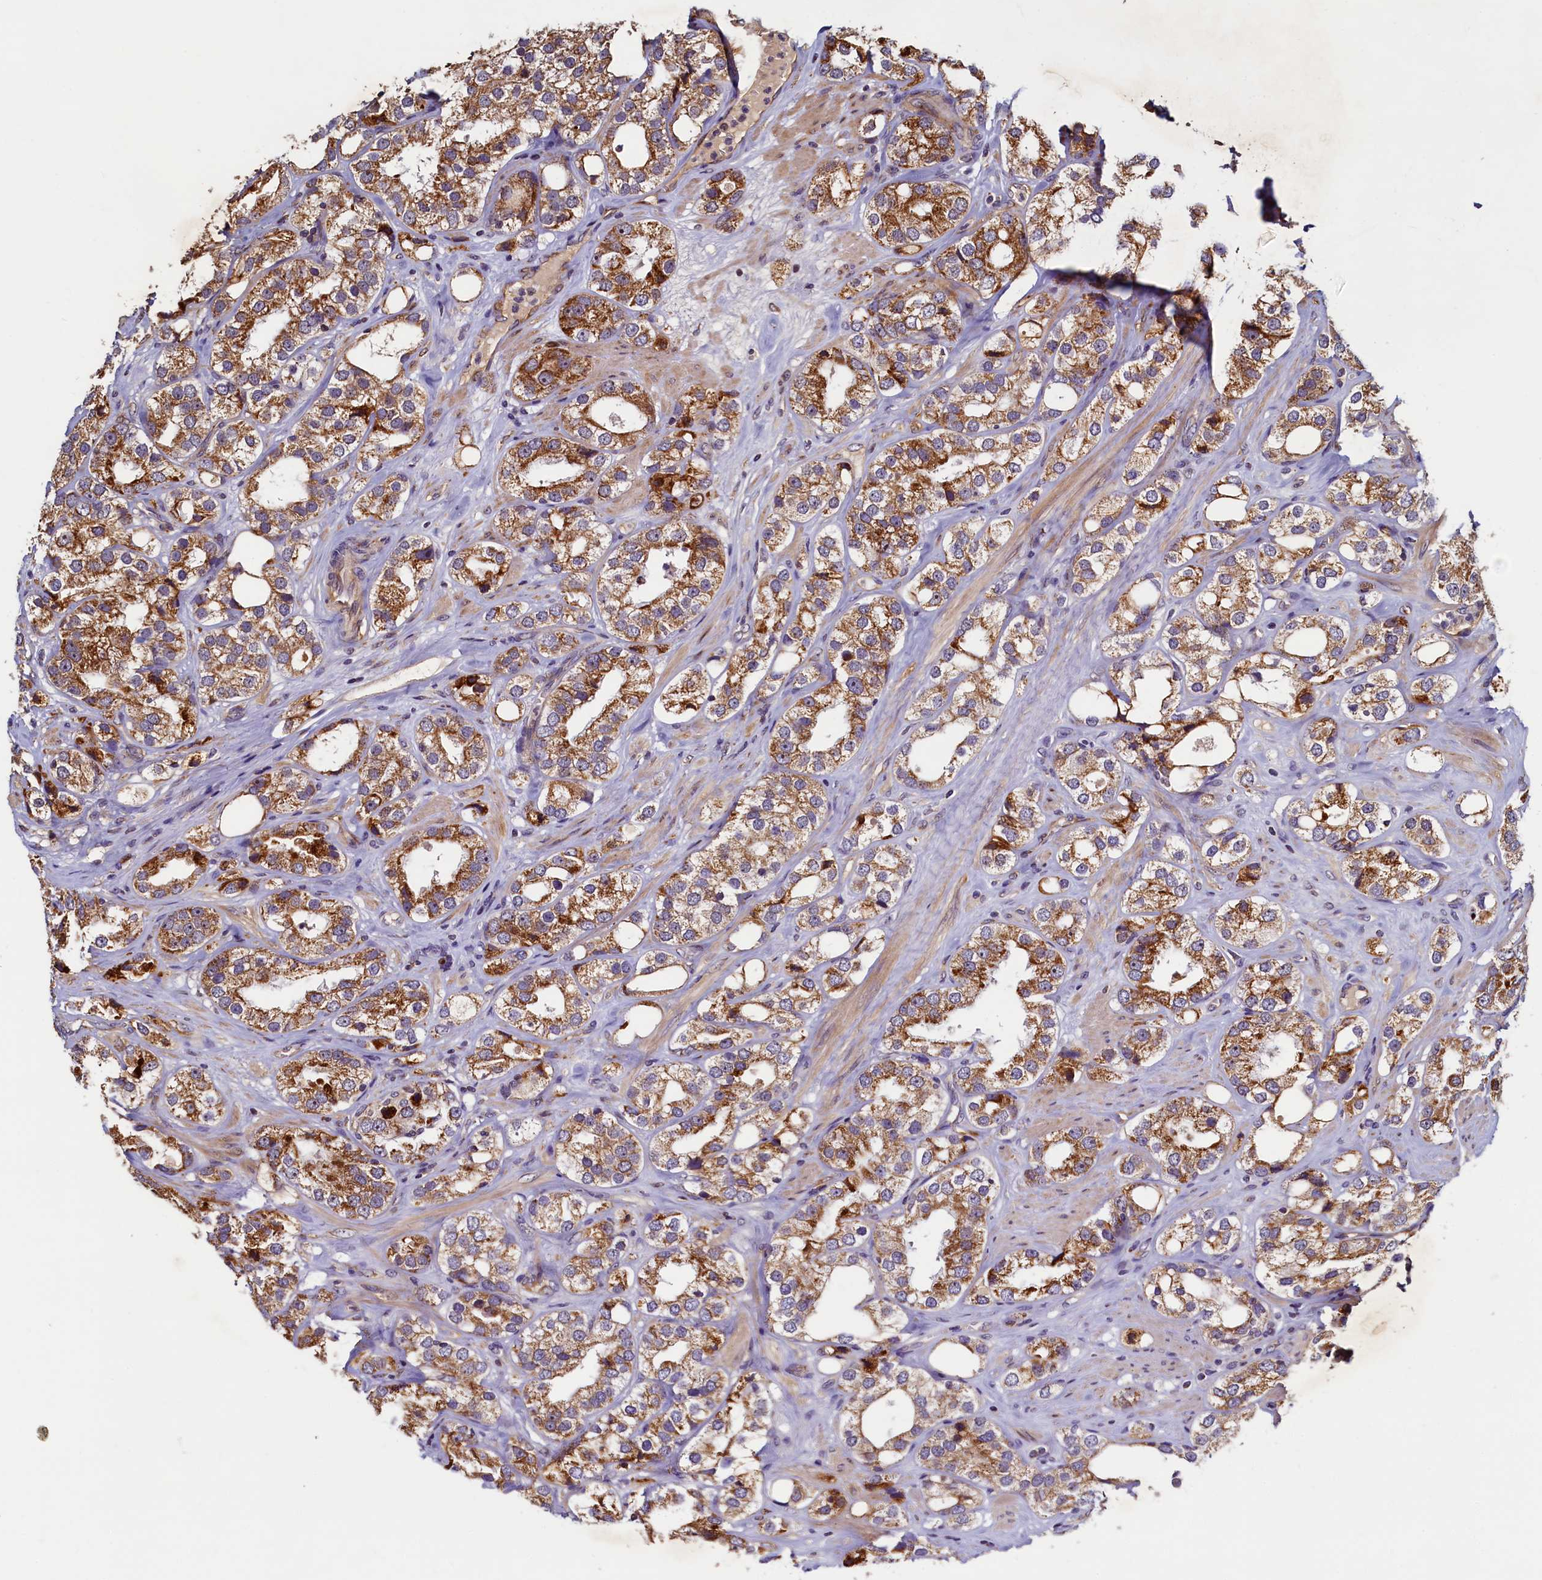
{"staining": {"intensity": "moderate", "quantity": ">75%", "location": "cytoplasmic/membranous"}, "tissue": "prostate cancer", "cell_type": "Tumor cells", "image_type": "cancer", "snomed": [{"axis": "morphology", "description": "Adenocarcinoma, NOS"}, {"axis": "topography", "description": "Prostate"}], "caption": "Prostate cancer (adenocarcinoma) stained with DAB IHC reveals medium levels of moderate cytoplasmic/membranous expression in approximately >75% of tumor cells. (DAB (3,3'-diaminobenzidine) IHC, brown staining for protein, blue staining for nuclei).", "gene": "NCKAP5L", "patient": {"sex": "male", "age": 79}}